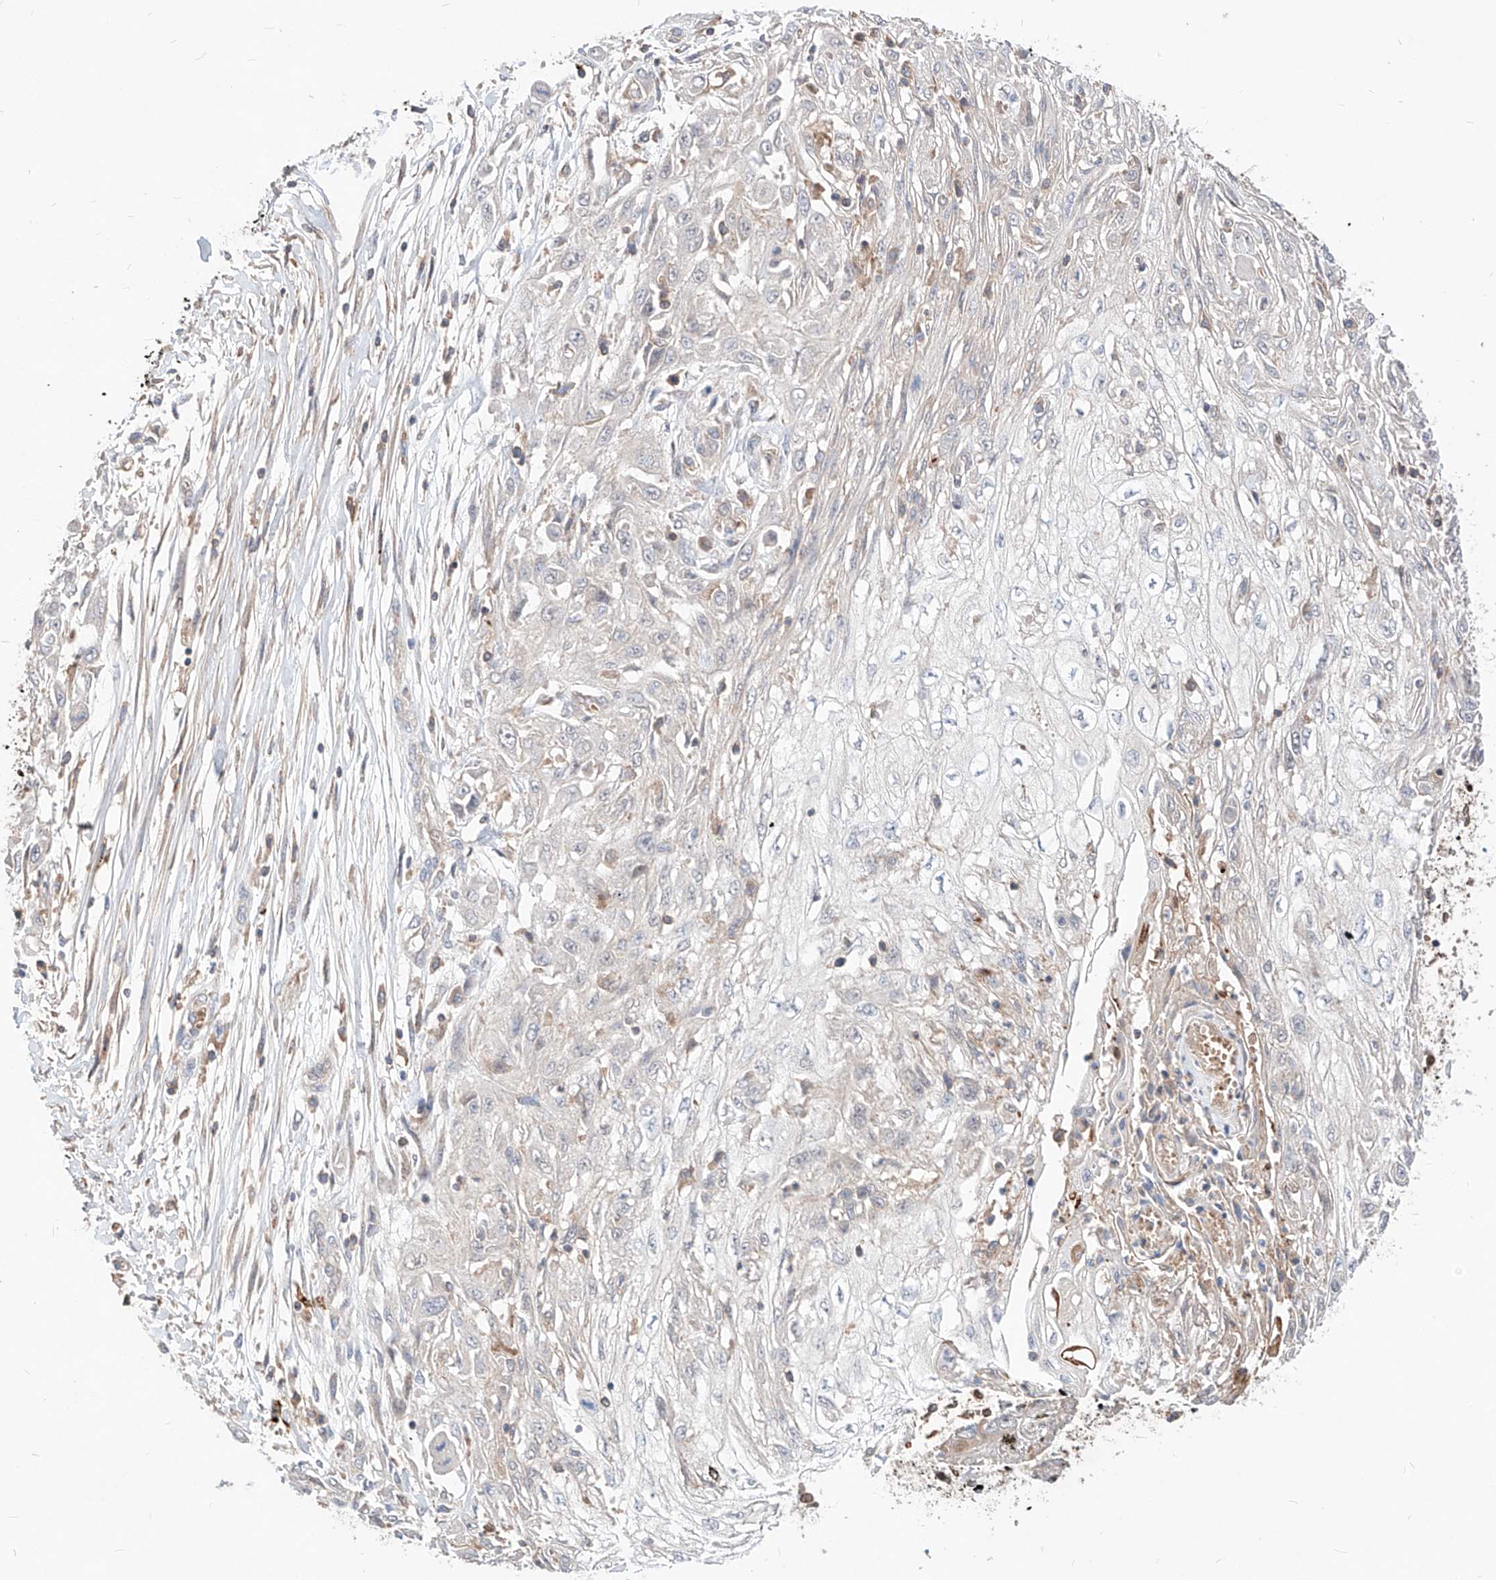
{"staining": {"intensity": "negative", "quantity": "none", "location": "none"}, "tissue": "skin cancer", "cell_type": "Tumor cells", "image_type": "cancer", "snomed": [{"axis": "morphology", "description": "Squamous cell carcinoma, NOS"}, {"axis": "morphology", "description": "Squamous cell carcinoma, metastatic, NOS"}, {"axis": "topography", "description": "Skin"}, {"axis": "topography", "description": "Lymph node"}], "caption": "Immunohistochemistry (IHC) image of skin cancer (squamous cell carcinoma) stained for a protein (brown), which exhibits no positivity in tumor cells. (DAB (3,3'-diaminobenzidine) immunohistochemistry with hematoxylin counter stain).", "gene": "TSNAX", "patient": {"sex": "male", "age": 75}}